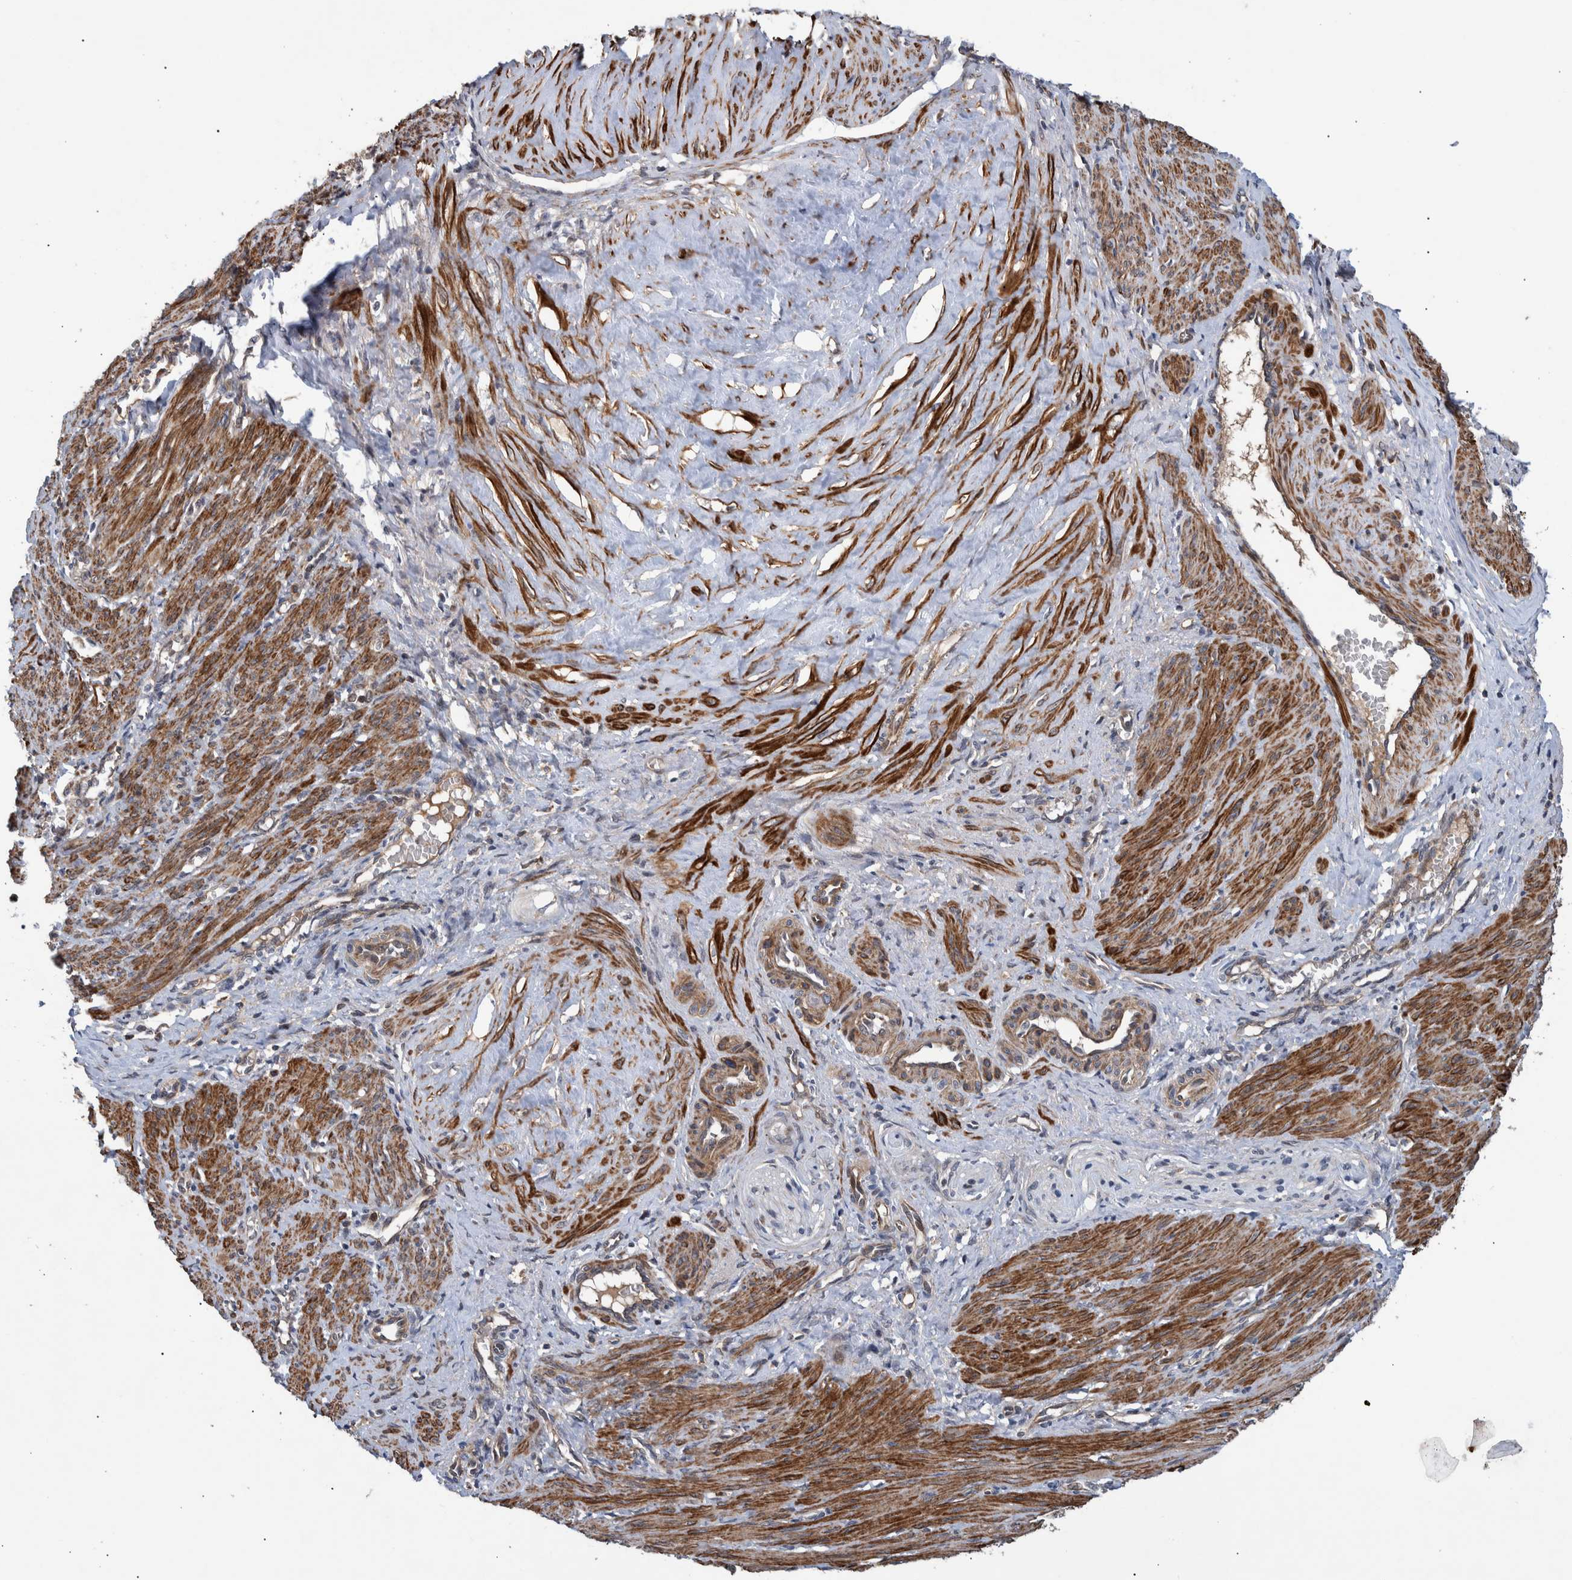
{"staining": {"intensity": "strong", "quantity": "25%-75%", "location": "cytoplasmic/membranous"}, "tissue": "smooth muscle", "cell_type": "Smooth muscle cells", "image_type": "normal", "snomed": [{"axis": "morphology", "description": "Normal tissue, NOS"}, {"axis": "topography", "description": "Endometrium"}], "caption": "A micrograph of smooth muscle stained for a protein reveals strong cytoplasmic/membranous brown staining in smooth muscle cells.", "gene": "B3GNTL1", "patient": {"sex": "female", "age": 33}}